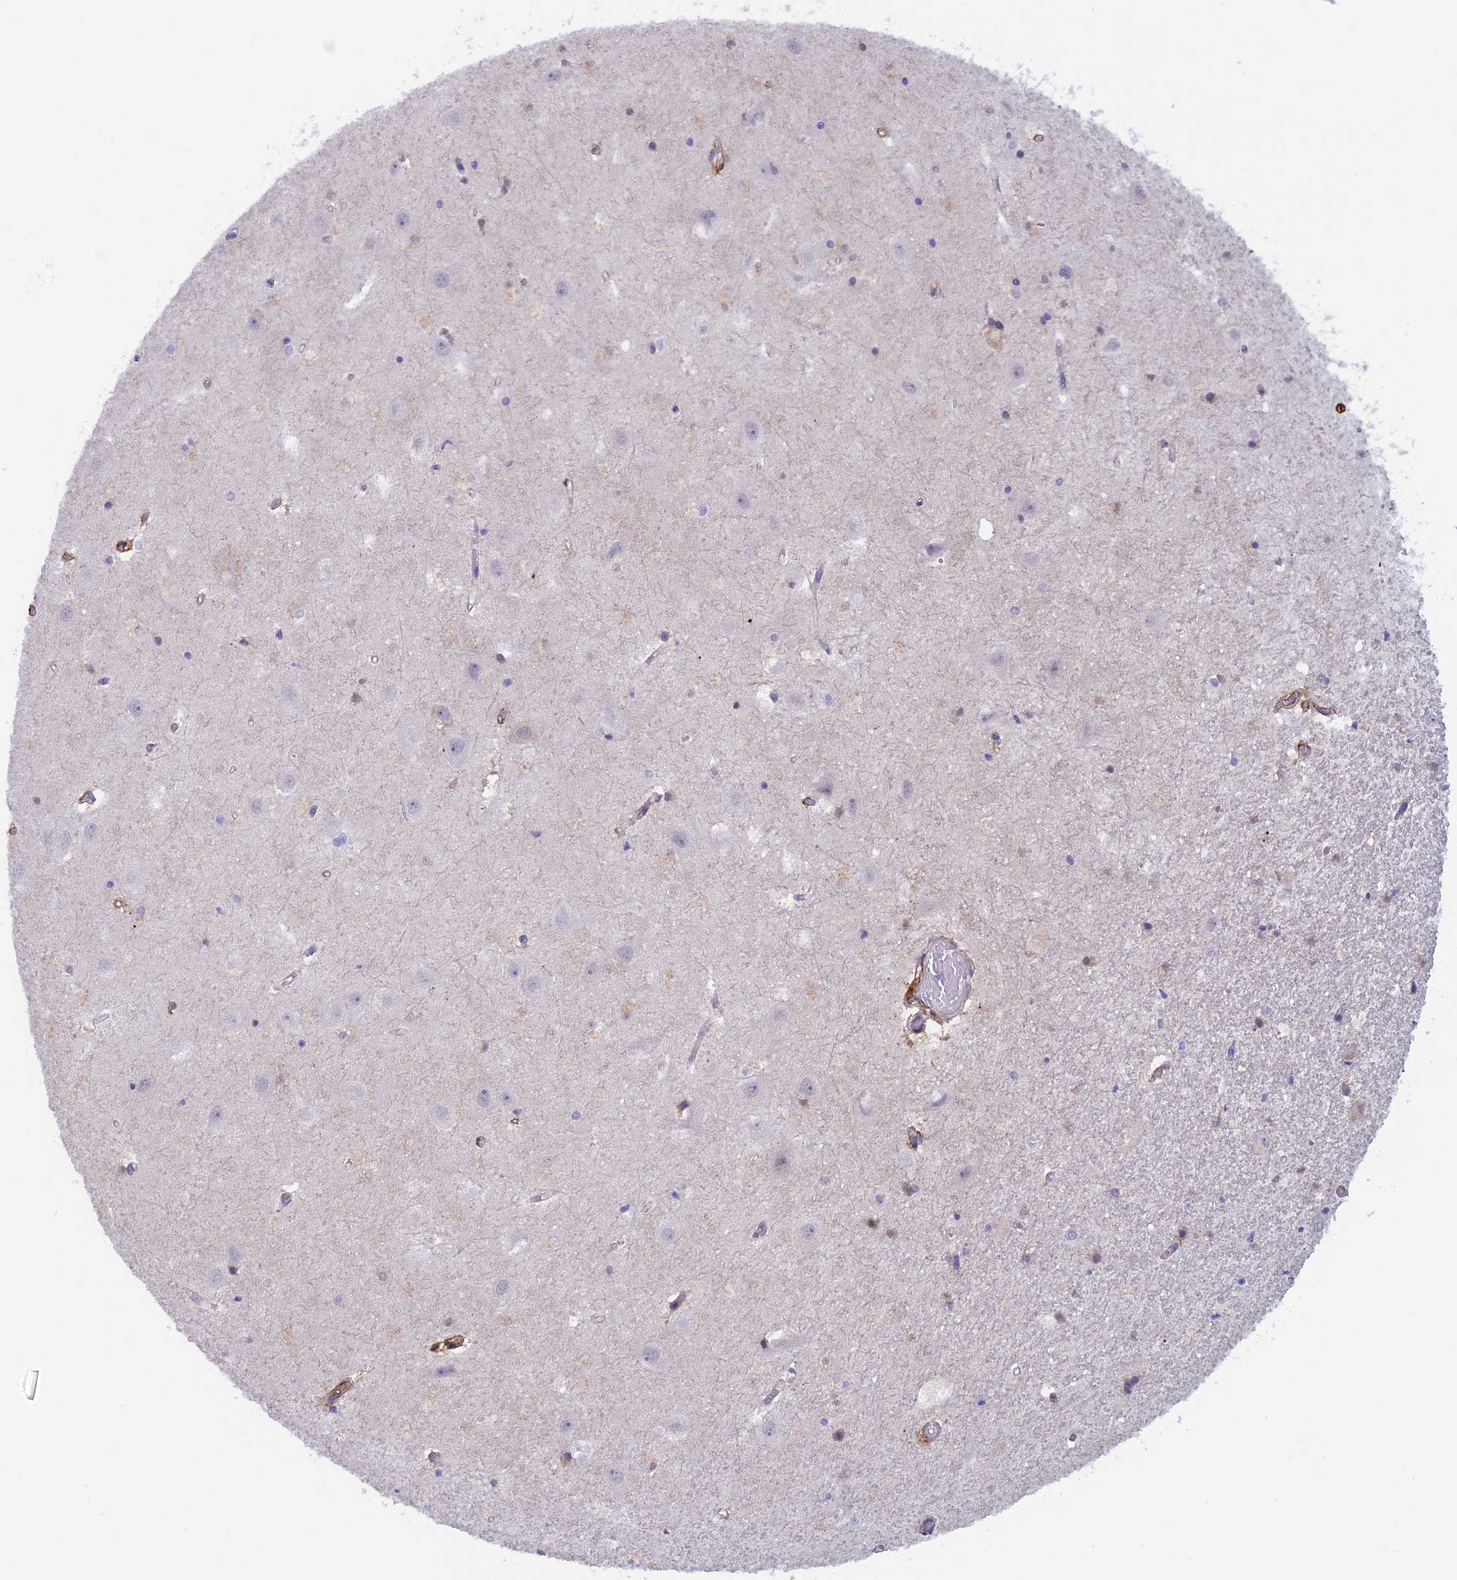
{"staining": {"intensity": "negative", "quantity": "none", "location": "none"}, "tissue": "hippocampus", "cell_type": "Glial cells", "image_type": "normal", "snomed": [{"axis": "morphology", "description": "Normal tissue, NOS"}, {"axis": "topography", "description": "Hippocampus"}], "caption": "Human hippocampus stained for a protein using immunohistochemistry displays no expression in glial cells.", "gene": "COL4A3", "patient": {"sex": "female", "age": 52}}